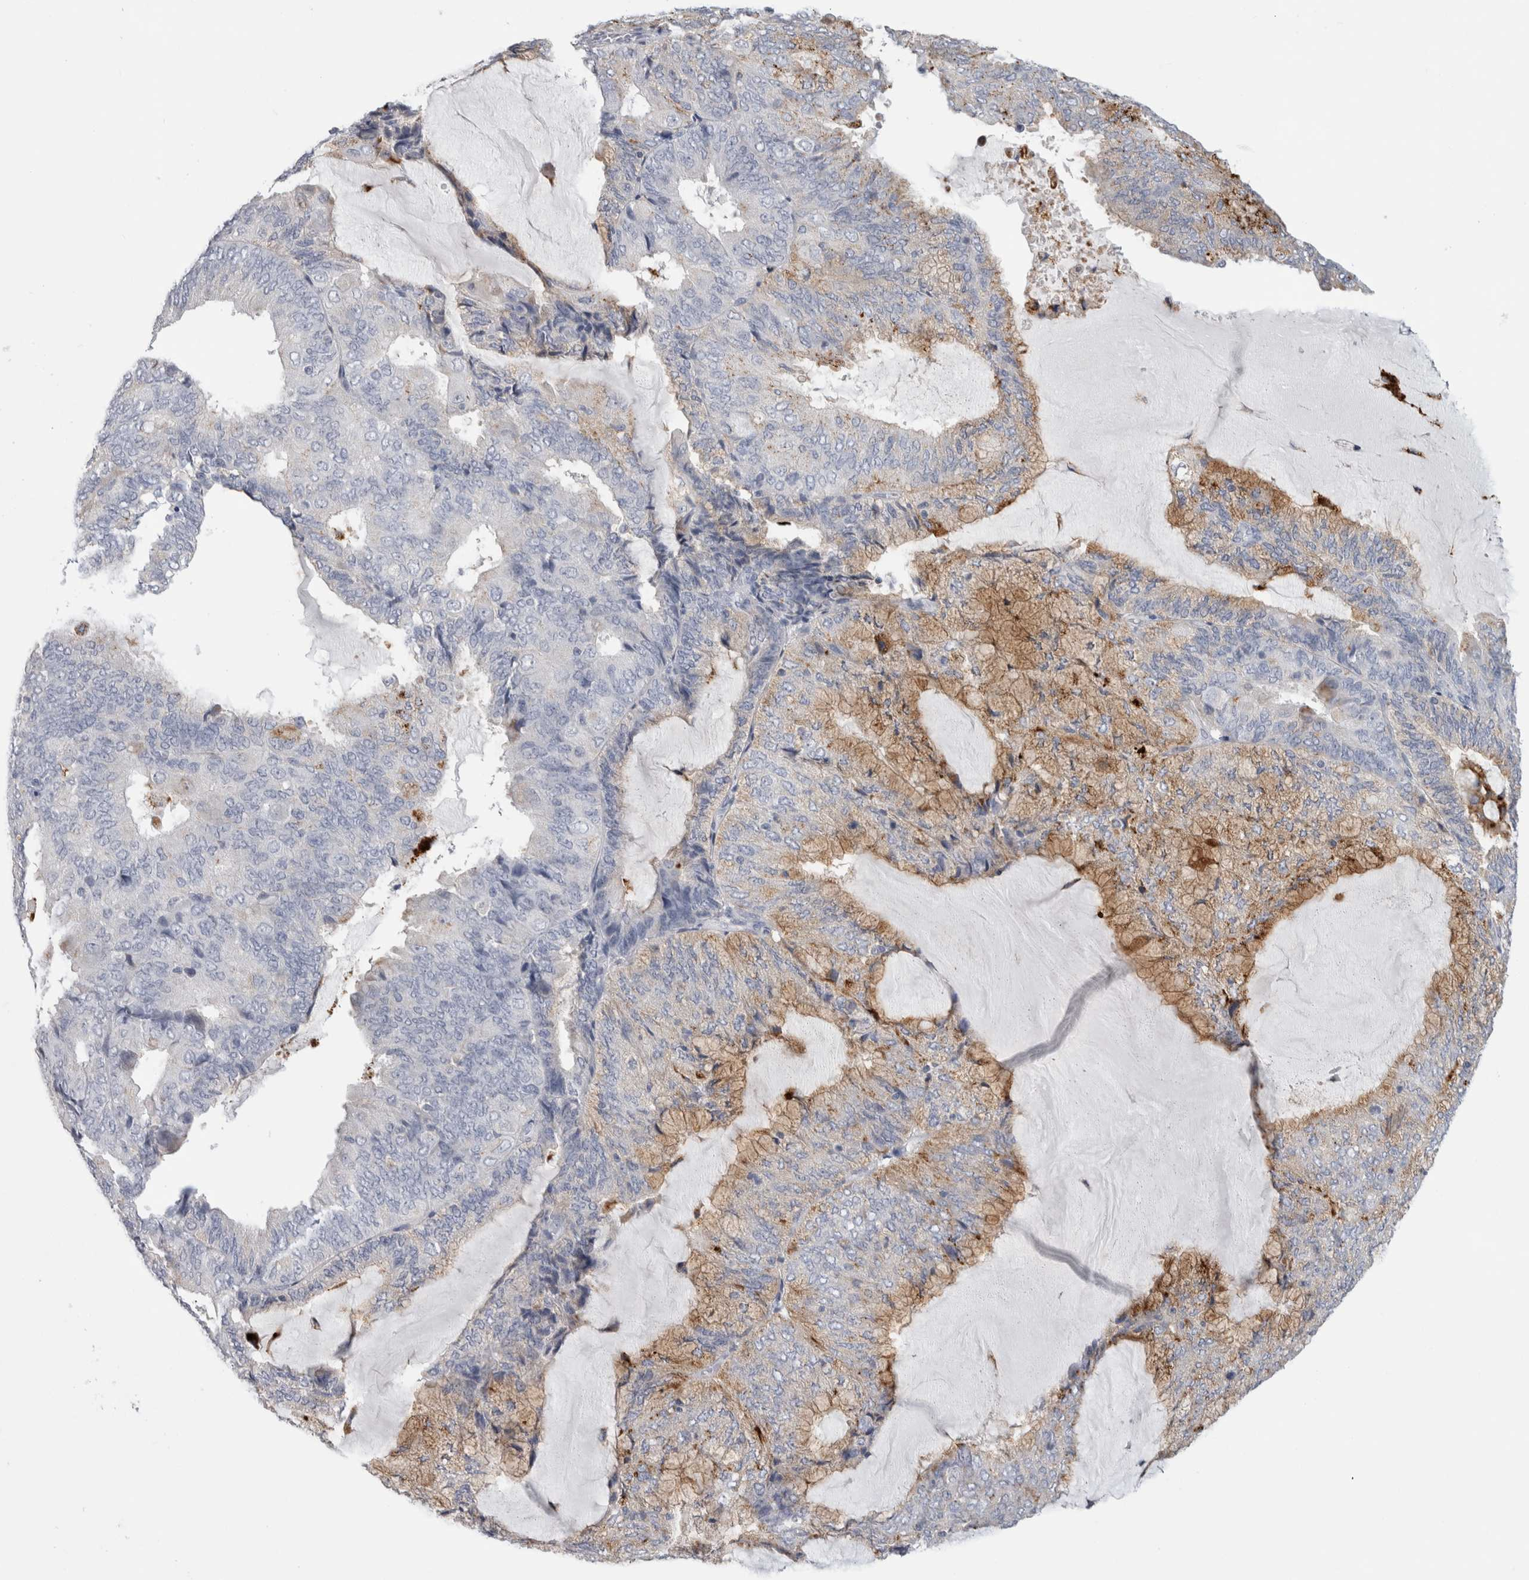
{"staining": {"intensity": "weak", "quantity": "<25%", "location": "cytoplasmic/membranous"}, "tissue": "endometrial cancer", "cell_type": "Tumor cells", "image_type": "cancer", "snomed": [{"axis": "morphology", "description": "Adenocarcinoma, NOS"}, {"axis": "topography", "description": "Endometrium"}], "caption": "Human endometrial cancer (adenocarcinoma) stained for a protein using IHC displays no positivity in tumor cells.", "gene": "CD63", "patient": {"sex": "female", "age": 81}}